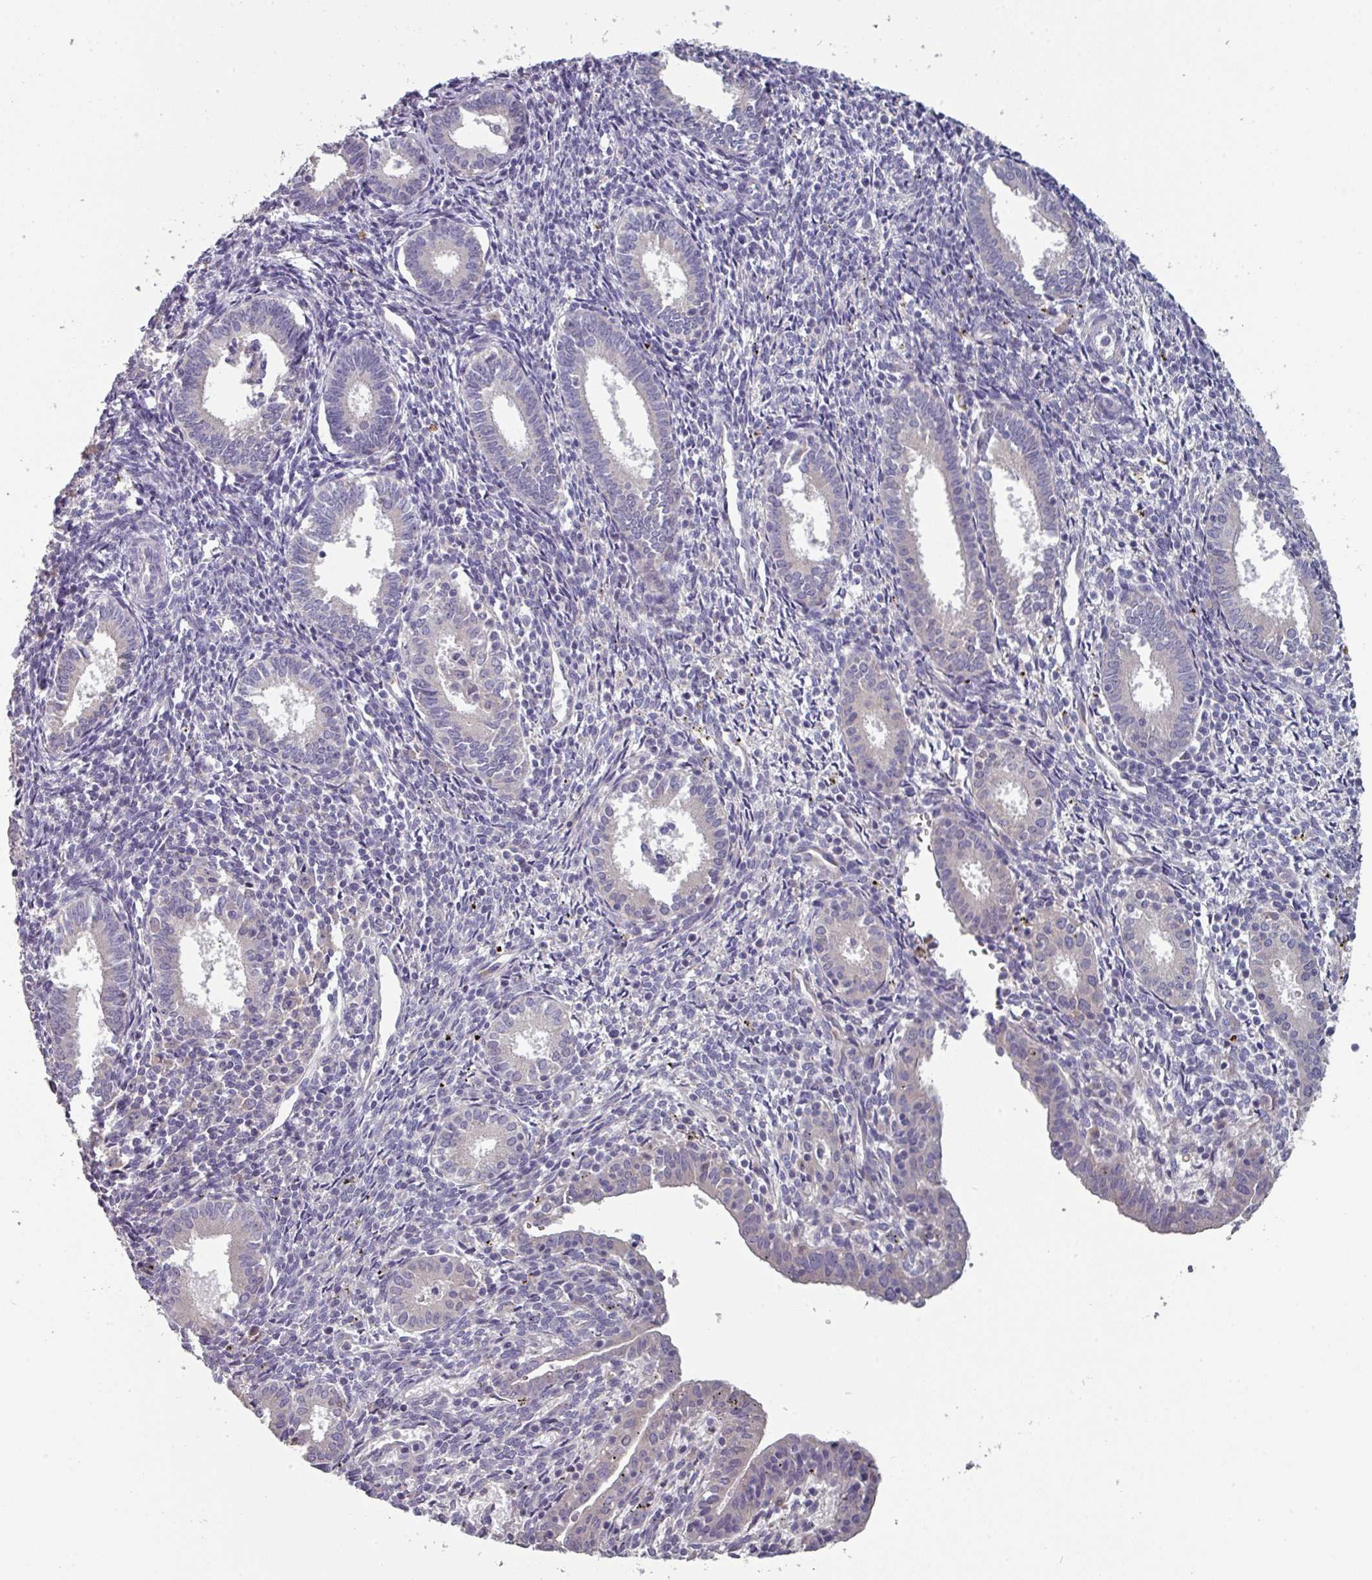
{"staining": {"intensity": "negative", "quantity": "none", "location": "none"}, "tissue": "endometrium", "cell_type": "Cells in endometrial stroma", "image_type": "normal", "snomed": [{"axis": "morphology", "description": "Normal tissue, NOS"}, {"axis": "topography", "description": "Endometrium"}], "caption": "This is a photomicrograph of immunohistochemistry staining of normal endometrium, which shows no expression in cells in endometrial stroma. (DAB immunohistochemistry (IHC), high magnification).", "gene": "PRAMEF7", "patient": {"sex": "female", "age": 41}}